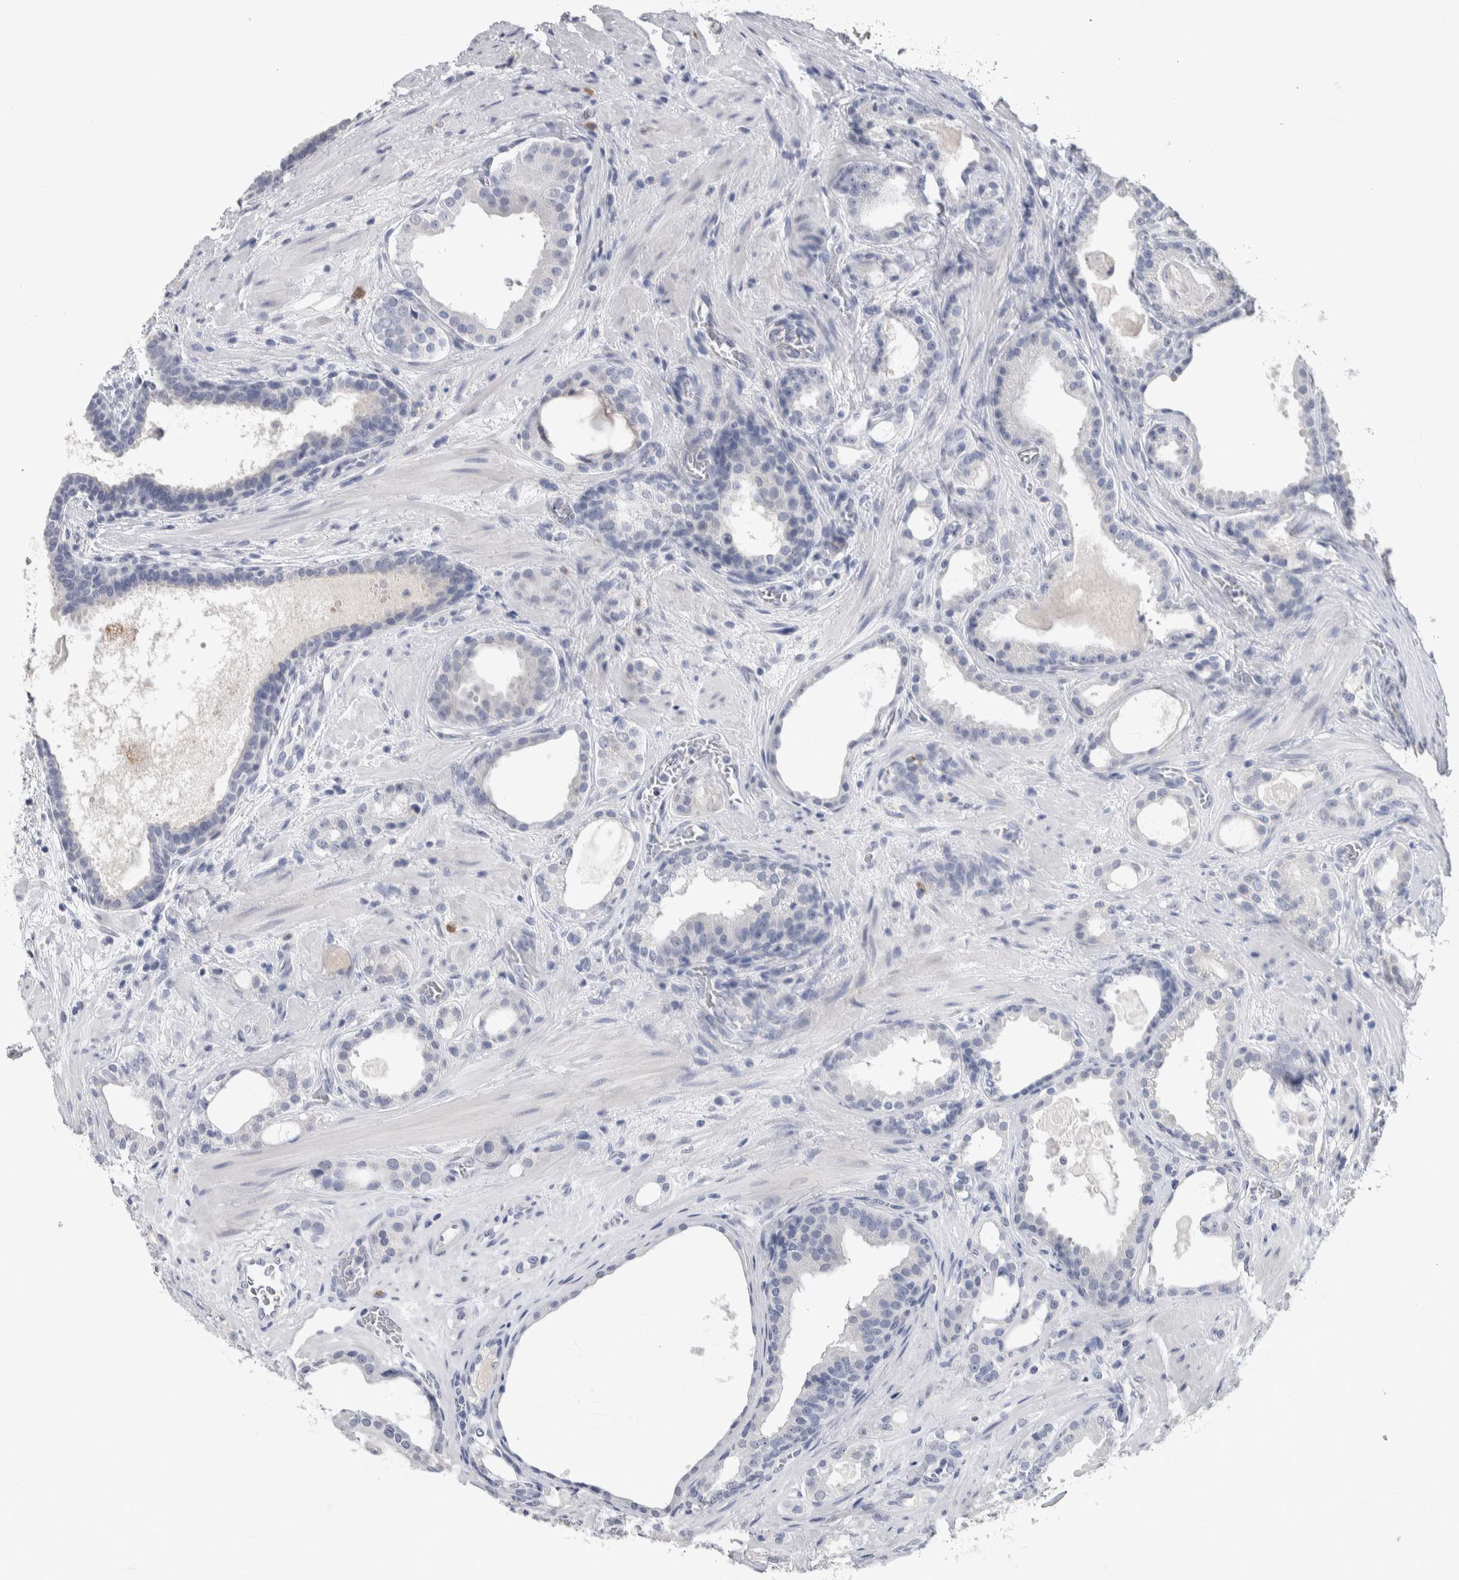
{"staining": {"intensity": "negative", "quantity": "none", "location": "none"}, "tissue": "prostate cancer", "cell_type": "Tumor cells", "image_type": "cancer", "snomed": [{"axis": "morphology", "description": "Adenocarcinoma, High grade"}, {"axis": "topography", "description": "Prostate"}], "caption": "Image shows no protein expression in tumor cells of prostate cancer (high-grade adenocarcinoma) tissue. Nuclei are stained in blue.", "gene": "TMEM102", "patient": {"sex": "male", "age": 60}}